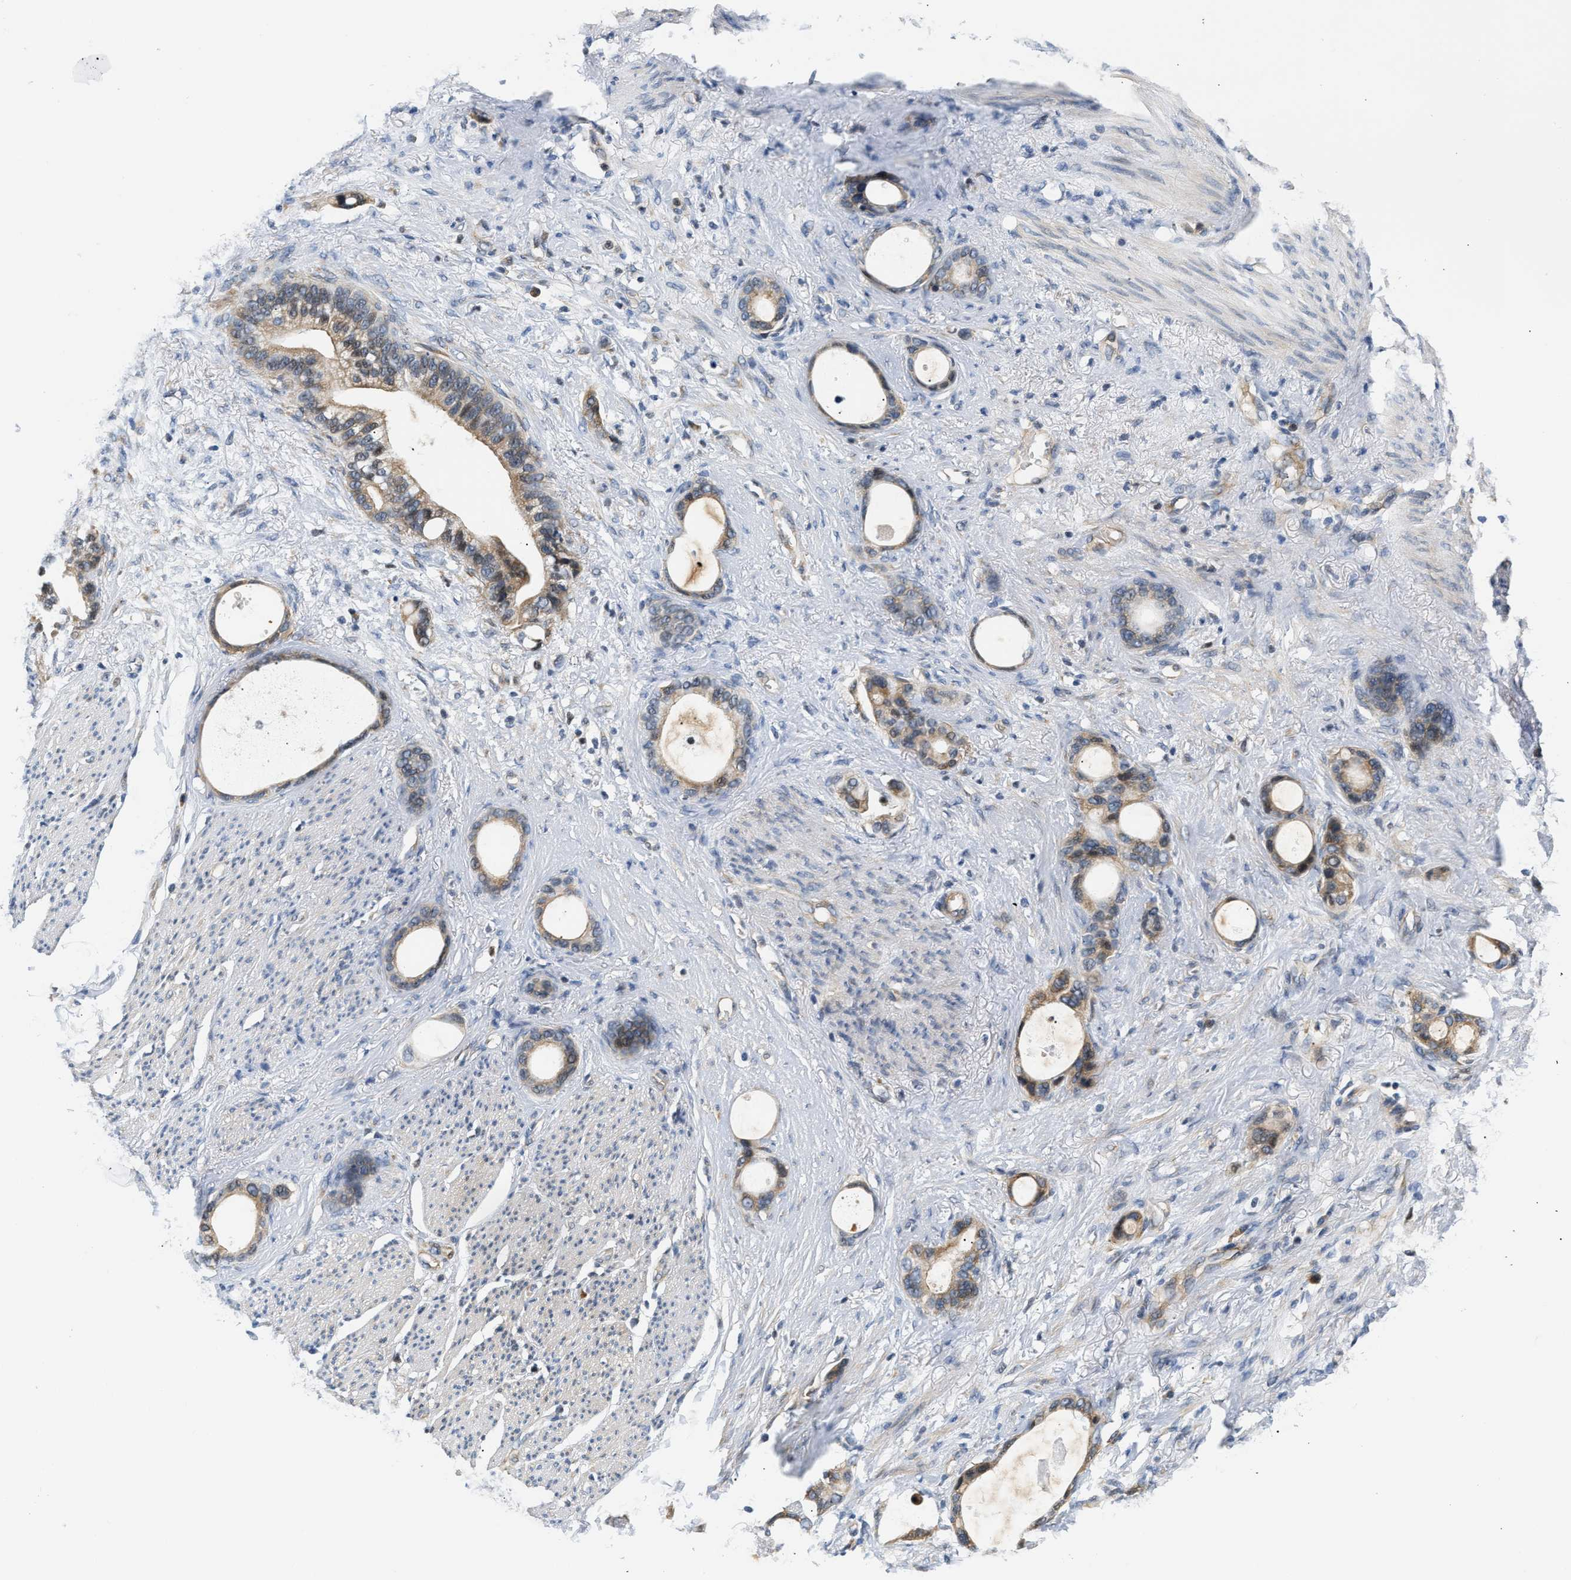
{"staining": {"intensity": "weak", "quantity": ">75%", "location": "cytoplasmic/membranous"}, "tissue": "stomach cancer", "cell_type": "Tumor cells", "image_type": "cancer", "snomed": [{"axis": "morphology", "description": "Adenocarcinoma, NOS"}, {"axis": "topography", "description": "Stomach"}], "caption": "This micrograph reveals IHC staining of human stomach cancer (adenocarcinoma), with low weak cytoplasmic/membranous positivity in about >75% of tumor cells.", "gene": "TNIP2", "patient": {"sex": "female", "age": 75}}